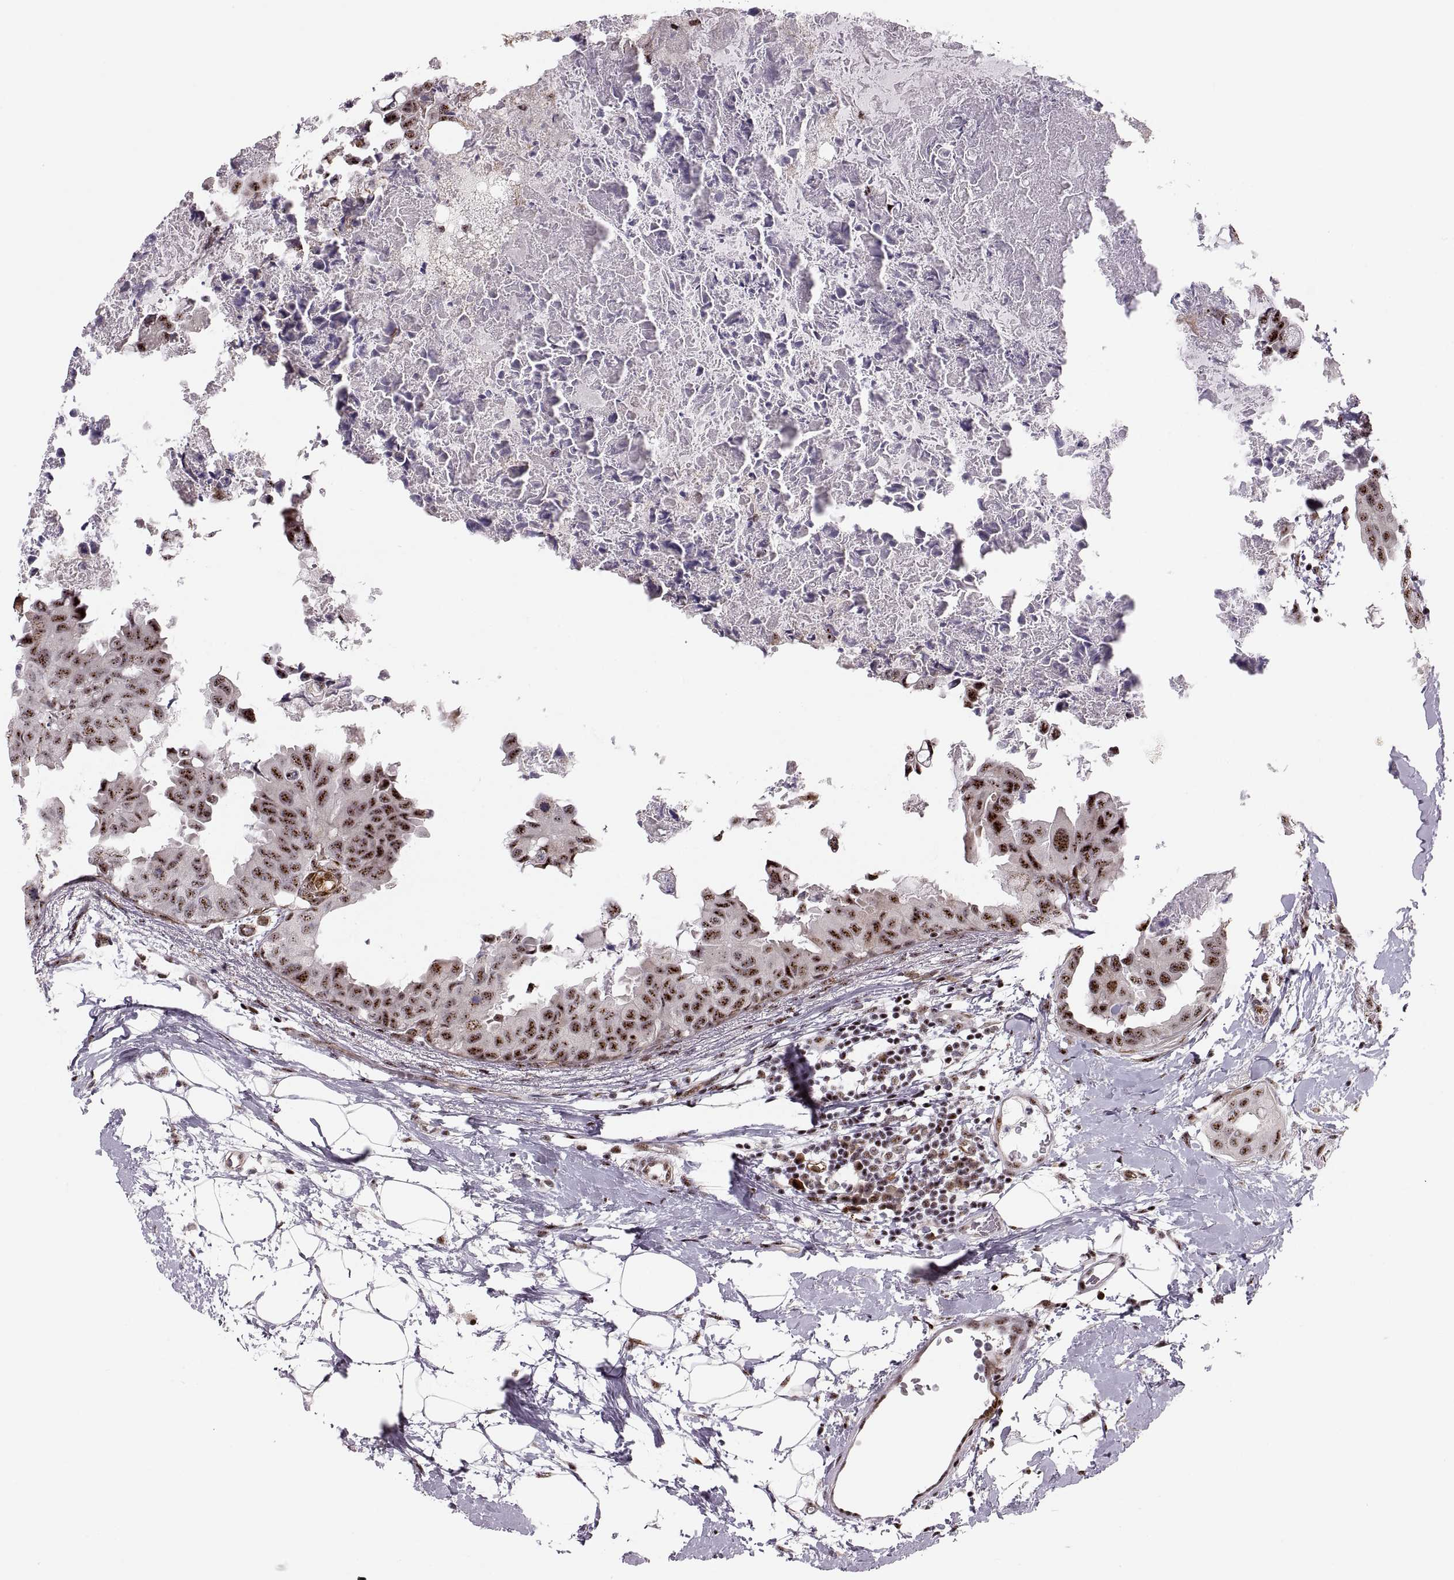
{"staining": {"intensity": "strong", "quantity": ">75%", "location": "nuclear"}, "tissue": "breast cancer", "cell_type": "Tumor cells", "image_type": "cancer", "snomed": [{"axis": "morphology", "description": "Normal tissue, NOS"}, {"axis": "morphology", "description": "Duct carcinoma"}, {"axis": "topography", "description": "Breast"}], "caption": "This photomicrograph demonstrates breast cancer stained with IHC to label a protein in brown. The nuclear of tumor cells show strong positivity for the protein. Nuclei are counter-stained blue.", "gene": "ZCCHC17", "patient": {"sex": "female", "age": 40}}